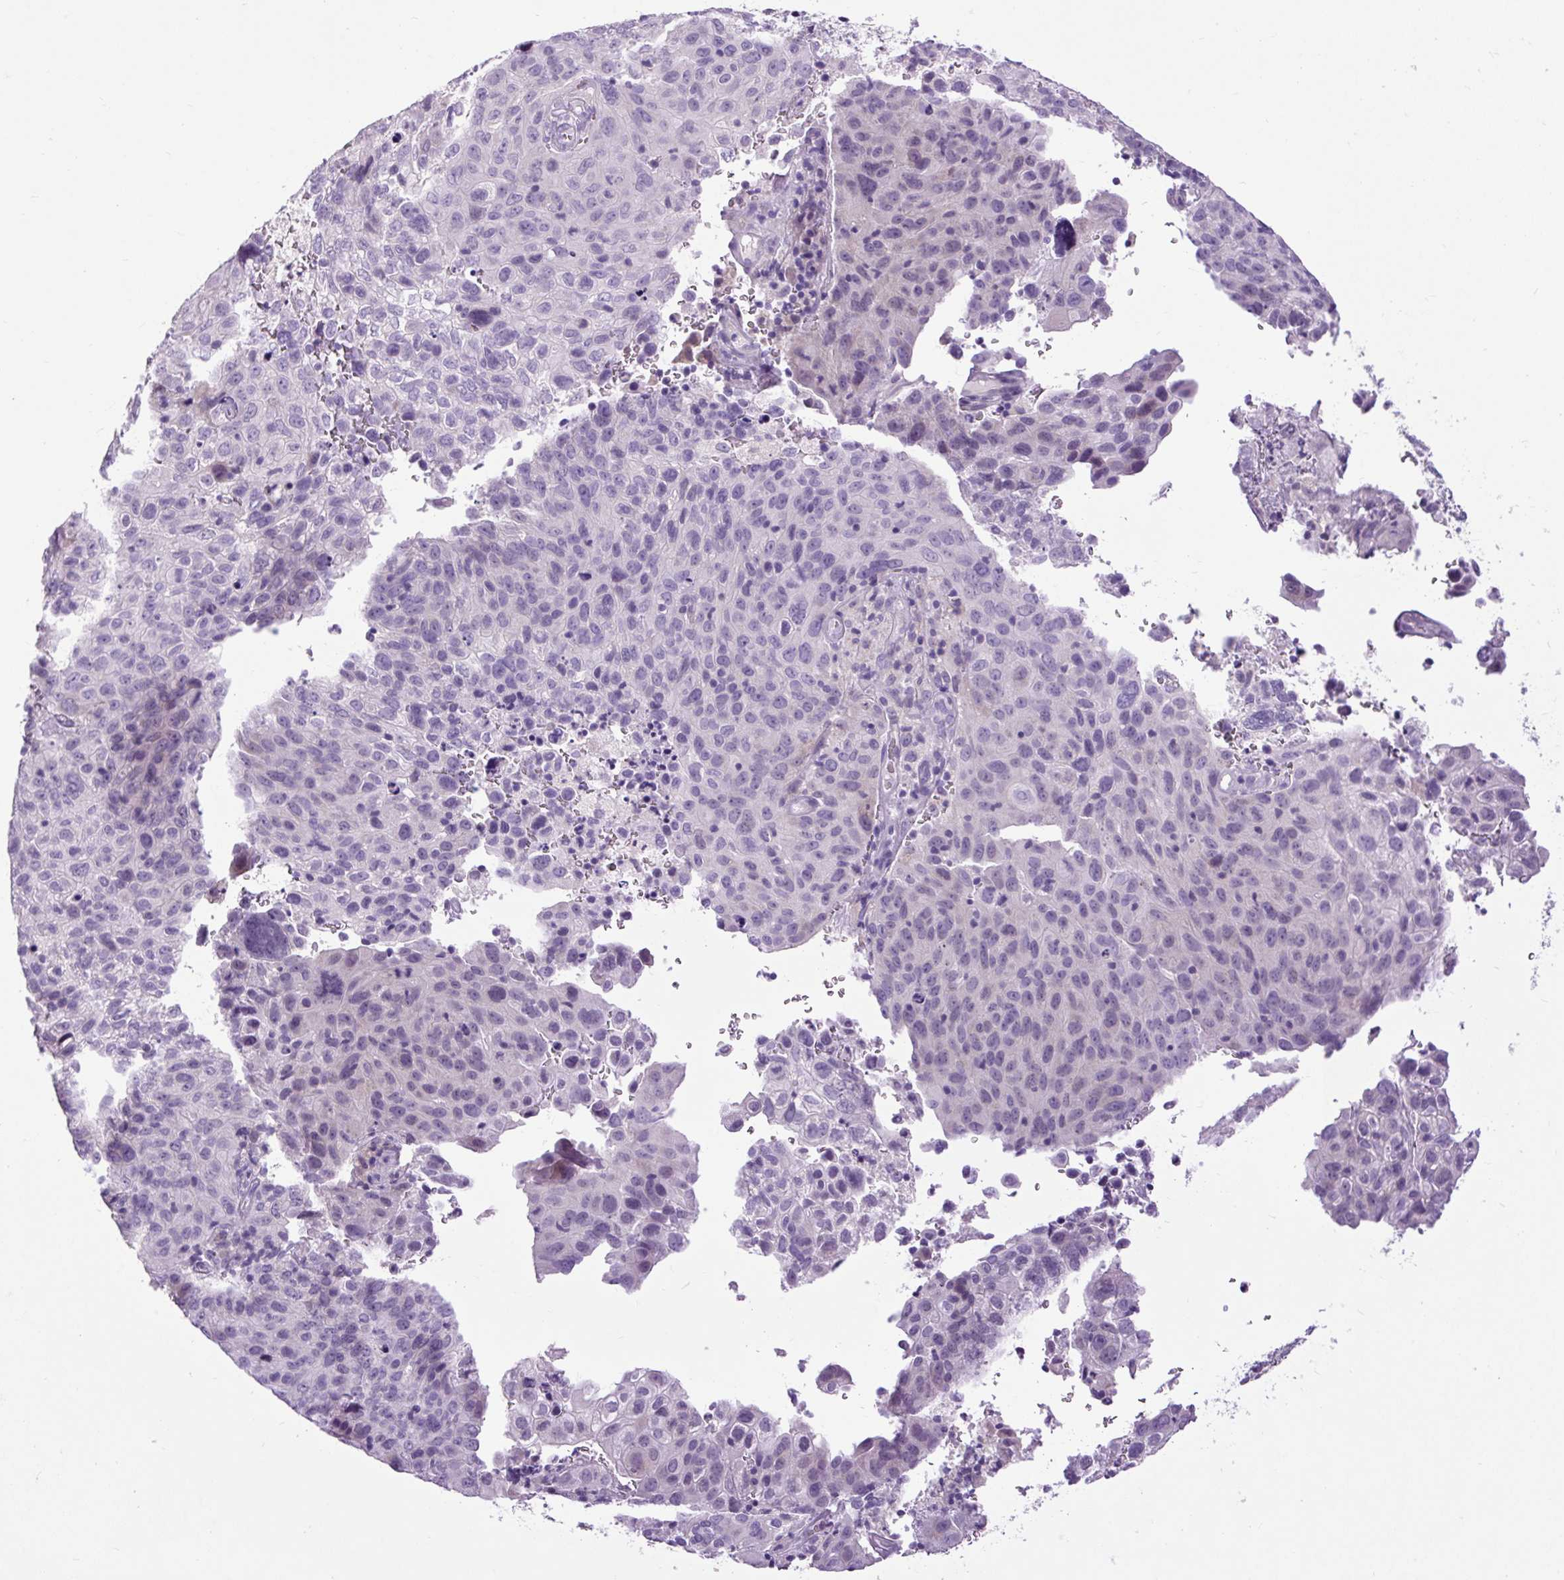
{"staining": {"intensity": "negative", "quantity": "none", "location": "none"}, "tissue": "cervical cancer", "cell_type": "Tumor cells", "image_type": "cancer", "snomed": [{"axis": "morphology", "description": "Squamous cell carcinoma, NOS"}, {"axis": "topography", "description": "Cervix"}], "caption": "This is an immunohistochemistry micrograph of cervical squamous cell carcinoma. There is no positivity in tumor cells.", "gene": "FABP7", "patient": {"sex": "female", "age": 44}}